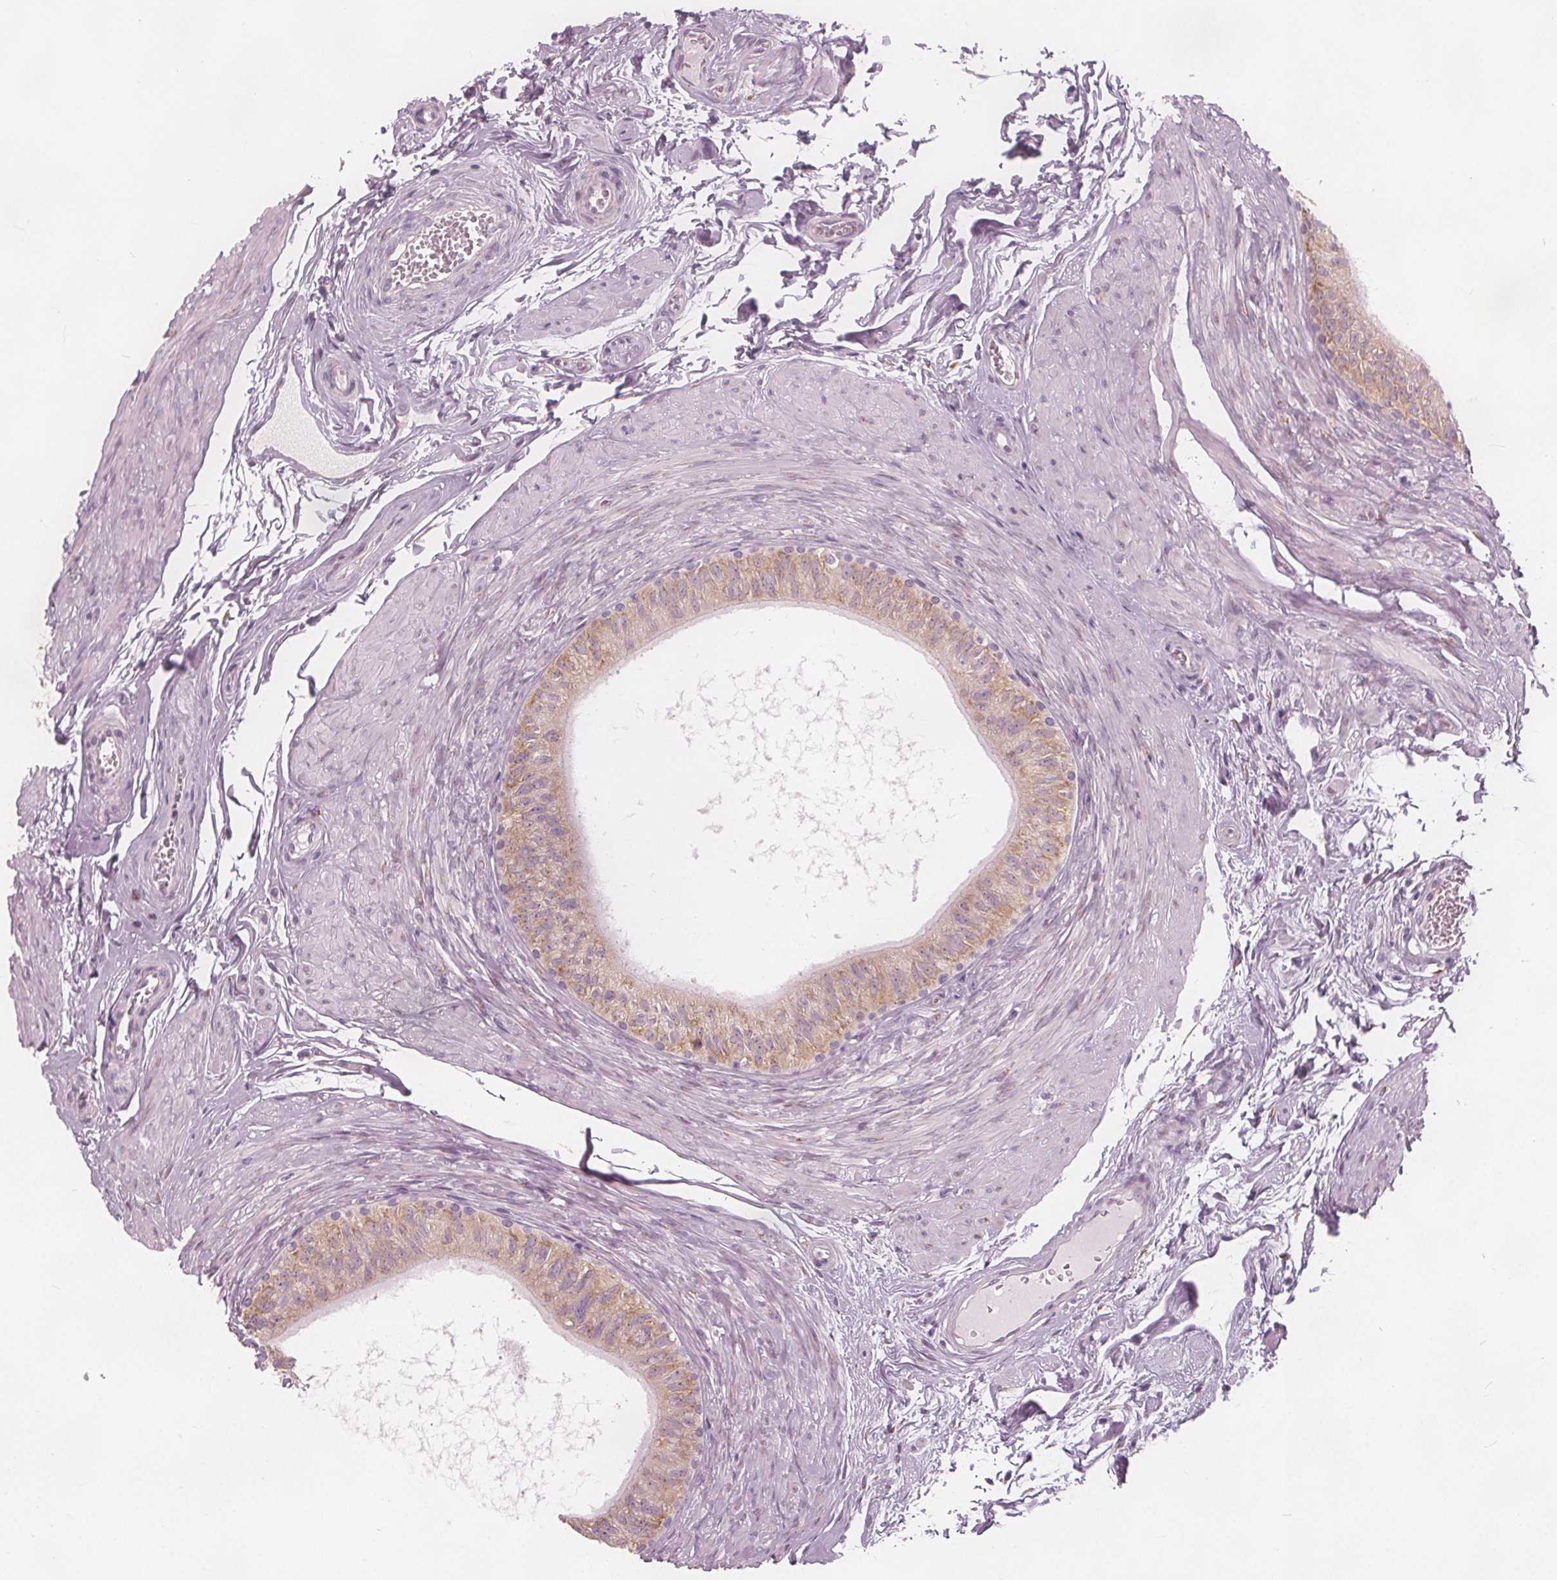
{"staining": {"intensity": "moderate", "quantity": "<25%", "location": "cytoplasmic/membranous"}, "tissue": "epididymis", "cell_type": "Glandular cells", "image_type": "normal", "snomed": [{"axis": "morphology", "description": "Normal tissue, NOS"}, {"axis": "topography", "description": "Epididymis"}], "caption": "Immunohistochemical staining of normal human epididymis reveals low levels of moderate cytoplasmic/membranous positivity in approximately <25% of glandular cells. Nuclei are stained in blue.", "gene": "BRSK1", "patient": {"sex": "male", "age": 36}}